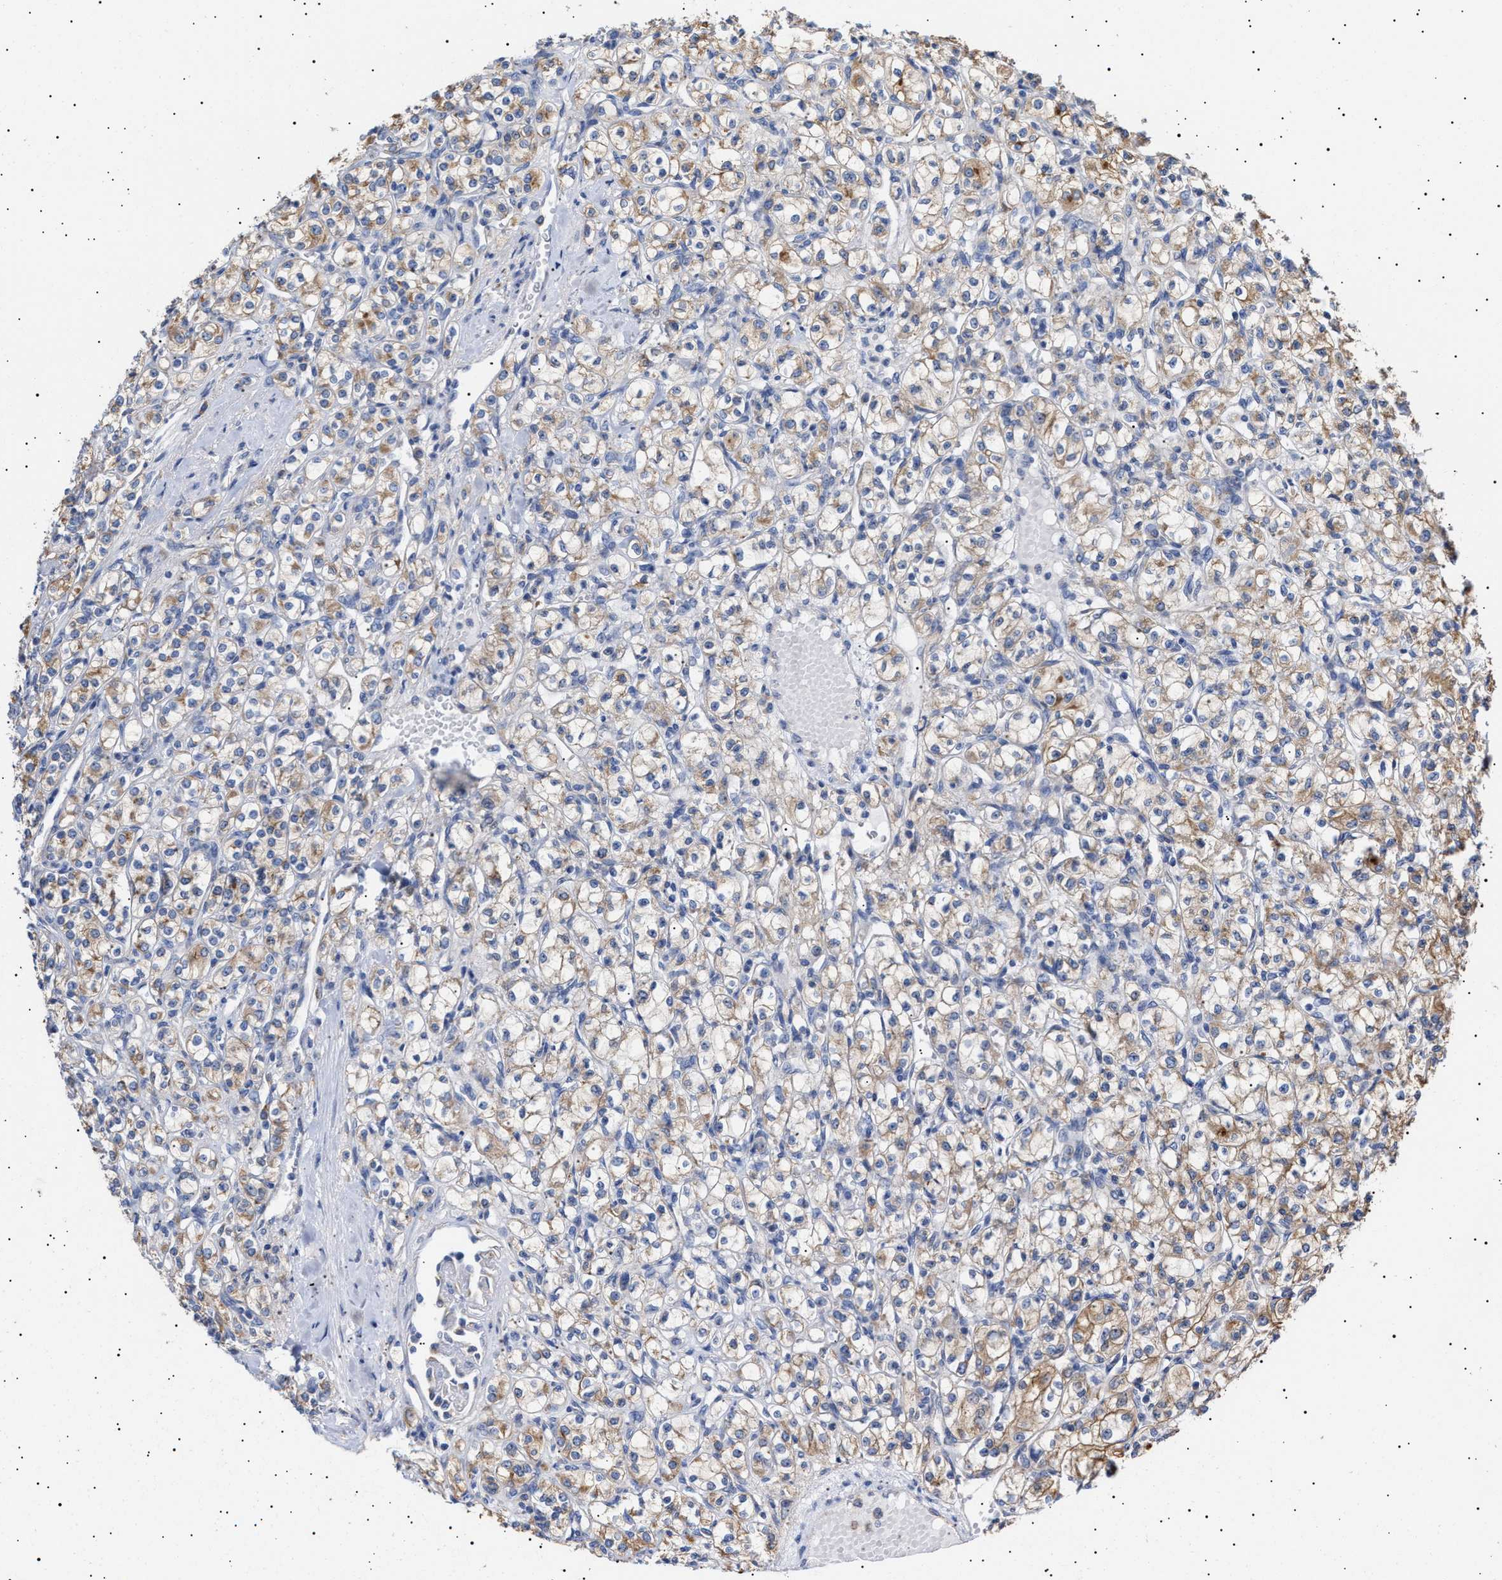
{"staining": {"intensity": "weak", "quantity": ">75%", "location": "cytoplasmic/membranous"}, "tissue": "renal cancer", "cell_type": "Tumor cells", "image_type": "cancer", "snomed": [{"axis": "morphology", "description": "Adenocarcinoma, NOS"}, {"axis": "topography", "description": "Kidney"}], "caption": "Weak cytoplasmic/membranous expression for a protein is present in about >75% of tumor cells of renal cancer (adenocarcinoma) using immunohistochemistry.", "gene": "ERCC6L2", "patient": {"sex": "male", "age": 77}}